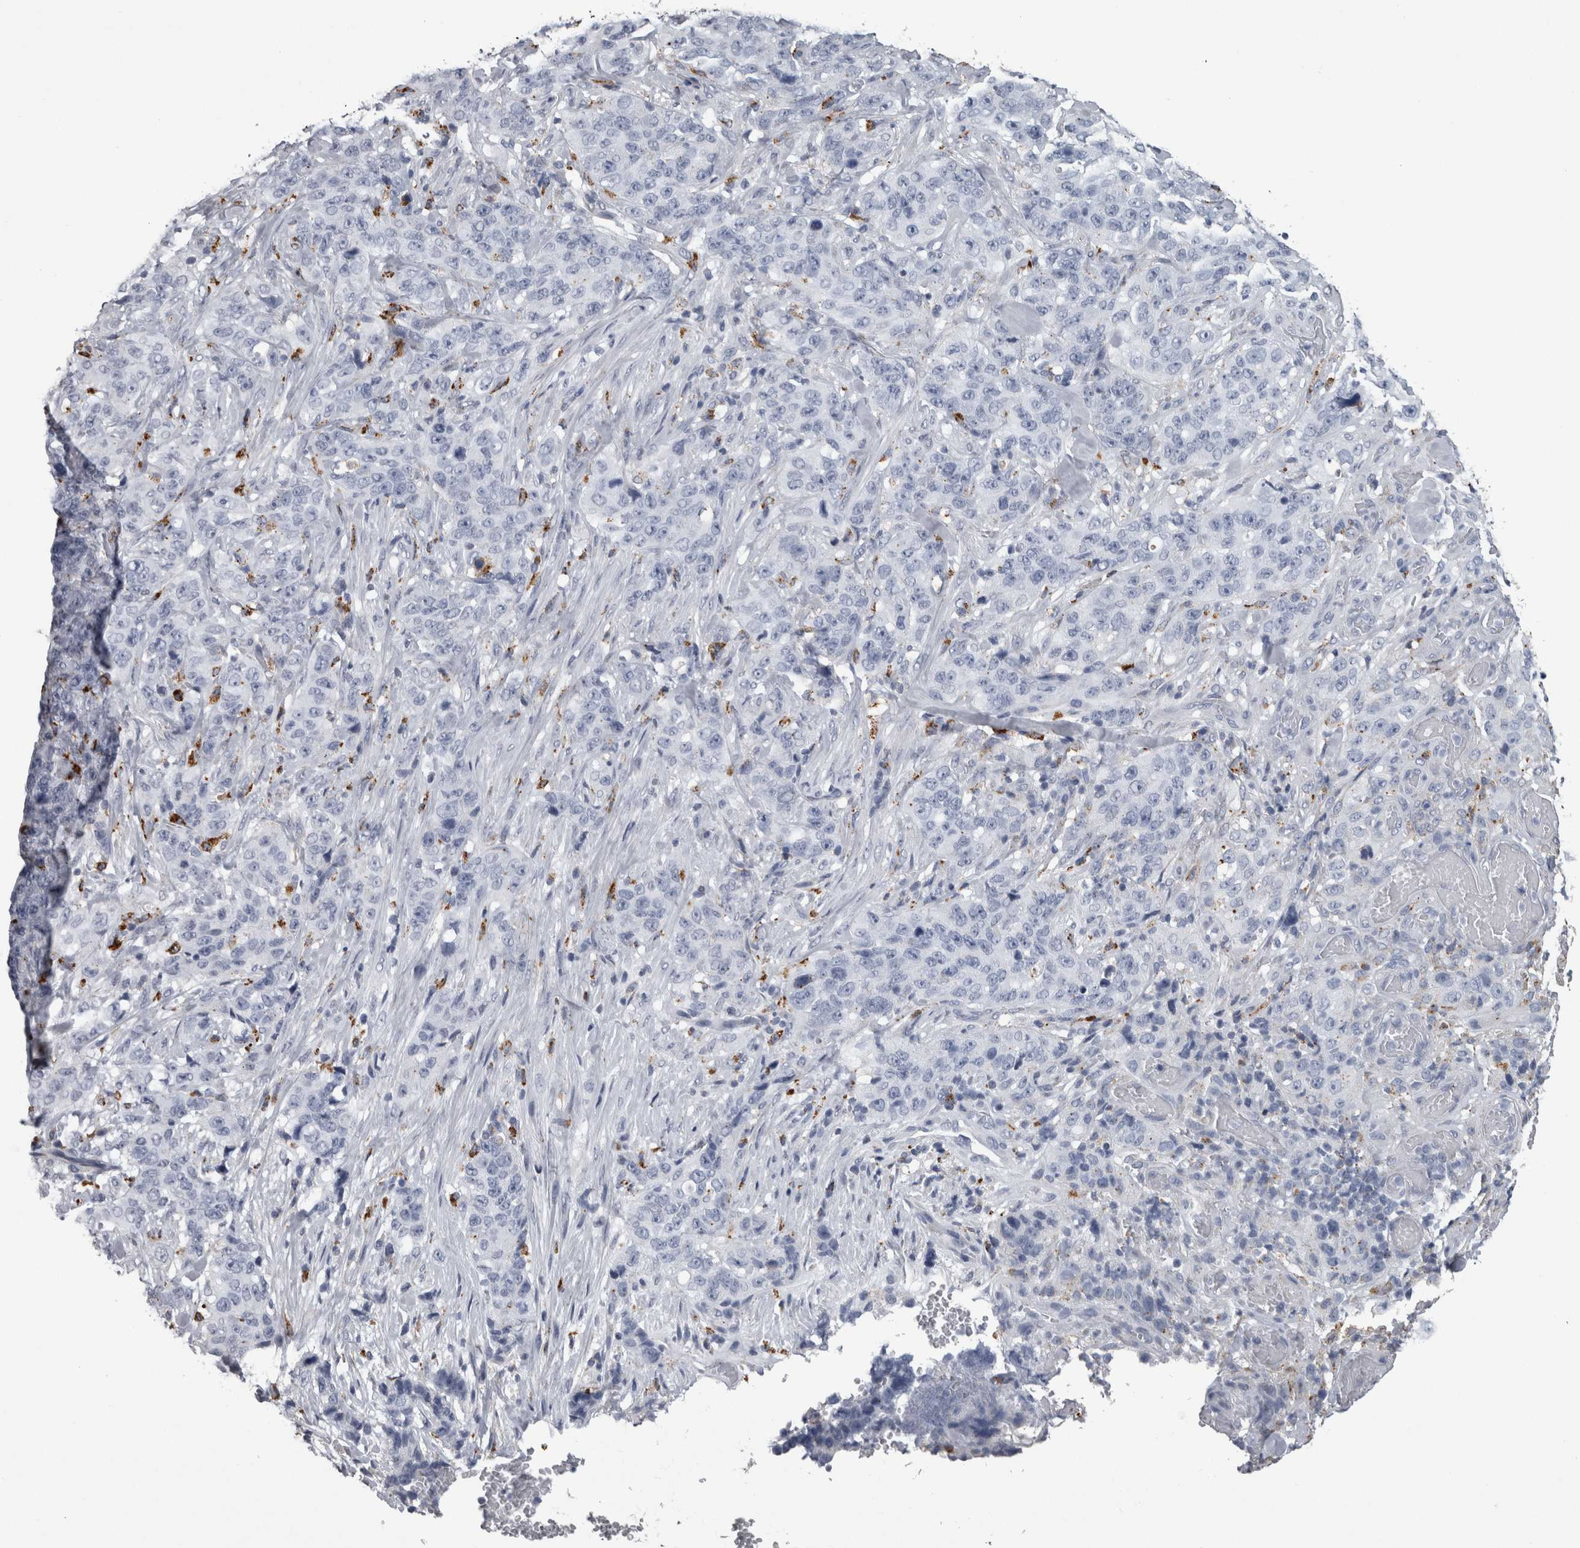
{"staining": {"intensity": "negative", "quantity": "none", "location": "none"}, "tissue": "stomach cancer", "cell_type": "Tumor cells", "image_type": "cancer", "snomed": [{"axis": "morphology", "description": "Adenocarcinoma, NOS"}, {"axis": "topography", "description": "Stomach"}], "caption": "Histopathology image shows no significant protein positivity in tumor cells of stomach cancer (adenocarcinoma).", "gene": "DPP7", "patient": {"sex": "male", "age": 48}}